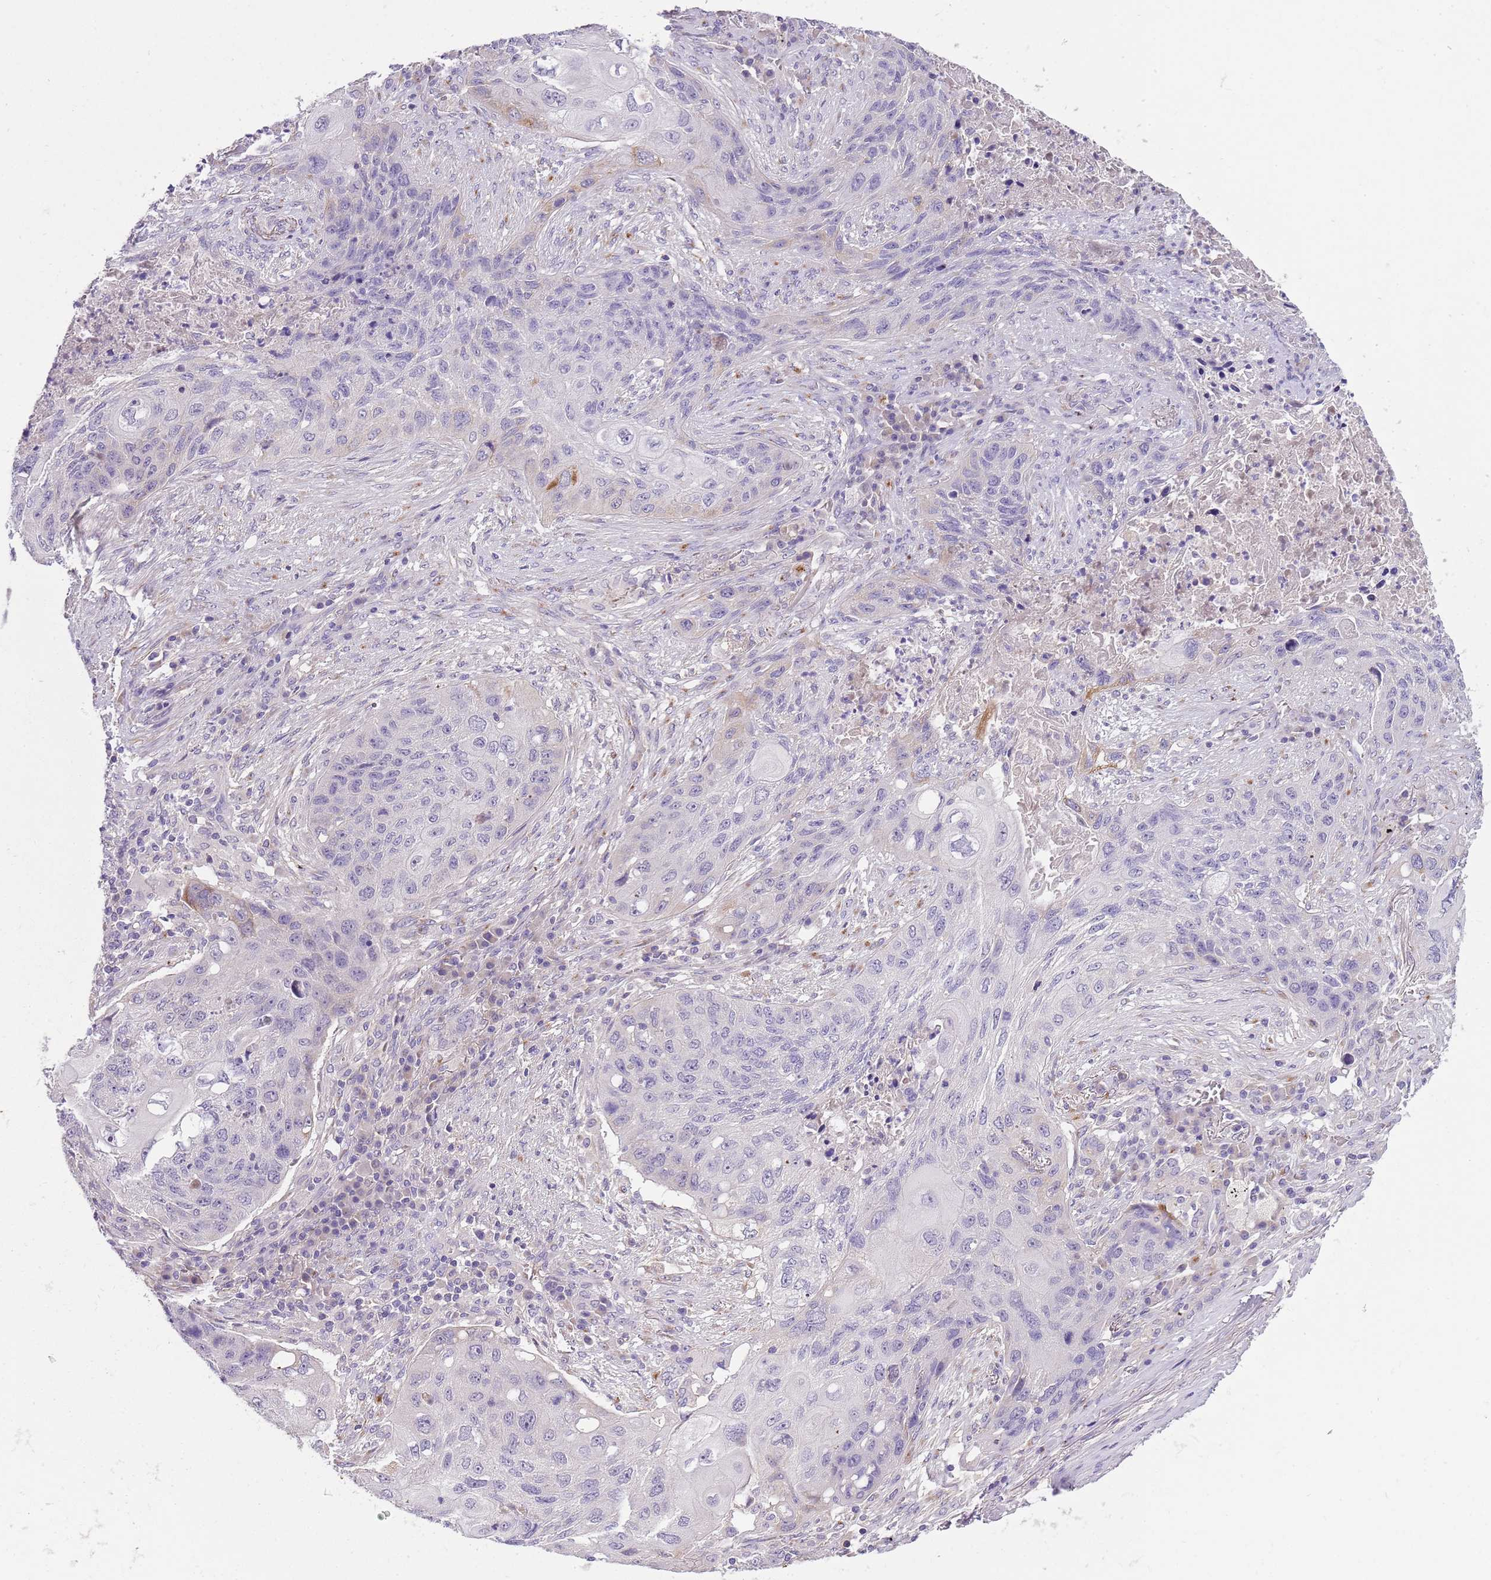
{"staining": {"intensity": "negative", "quantity": "none", "location": "none"}, "tissue": "lung cancer", "cell_type": "Tumor cells", "image_type": "cancer", "snomed": [{"axis": "morphology", "description": "Squamous cell carcinoma, NOS"}, {"axis": "topography", "description": "Lung"}], "caption": "This is an IHC micrograph of lung squamous cell carcinoma. There is no staining in tumor cells.", "gene": "CFAP73", "patient": {"sex": "female", "age": 63}}